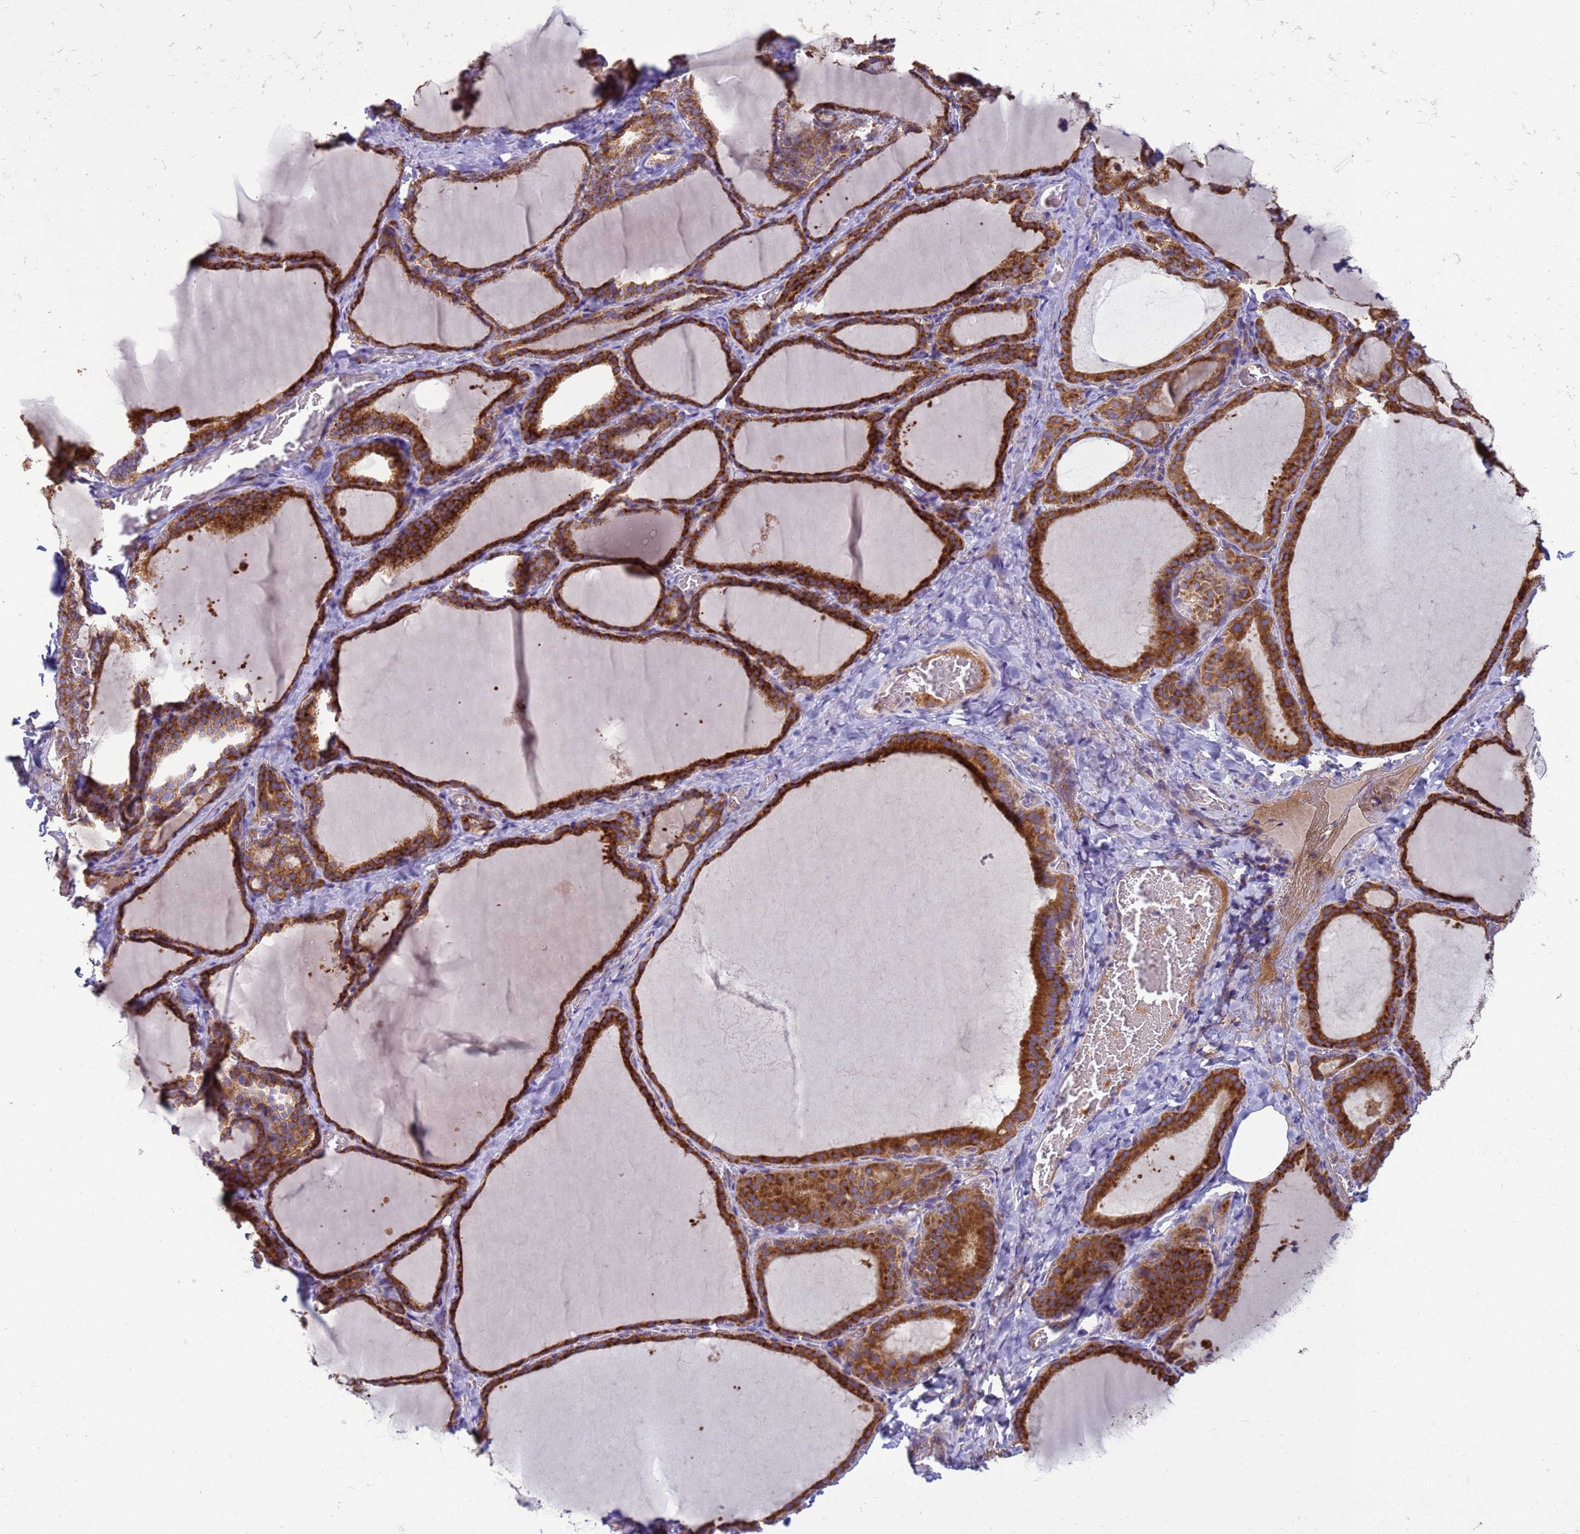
{"staining": {"intensity": "strong", "quantity": ">75%", "location": "cytoplasmic/membranous"}, "tissue": "thyroid gland", "cell_type": "Glandular cells", "image_type": "normal", "snomed": [{"axis": "morphology", "description": "Normal tissue, NOS"}, {"axis": "topography", "description": "Thyroid gland"}], "caption": "A photomicrograph of thyroid gland stained for a protein demonstrates strong cytoplasmic/membranous brown staining in glandular cells.", "gene": "THAP5", "patient": {"sex": "female", "age": 39}}